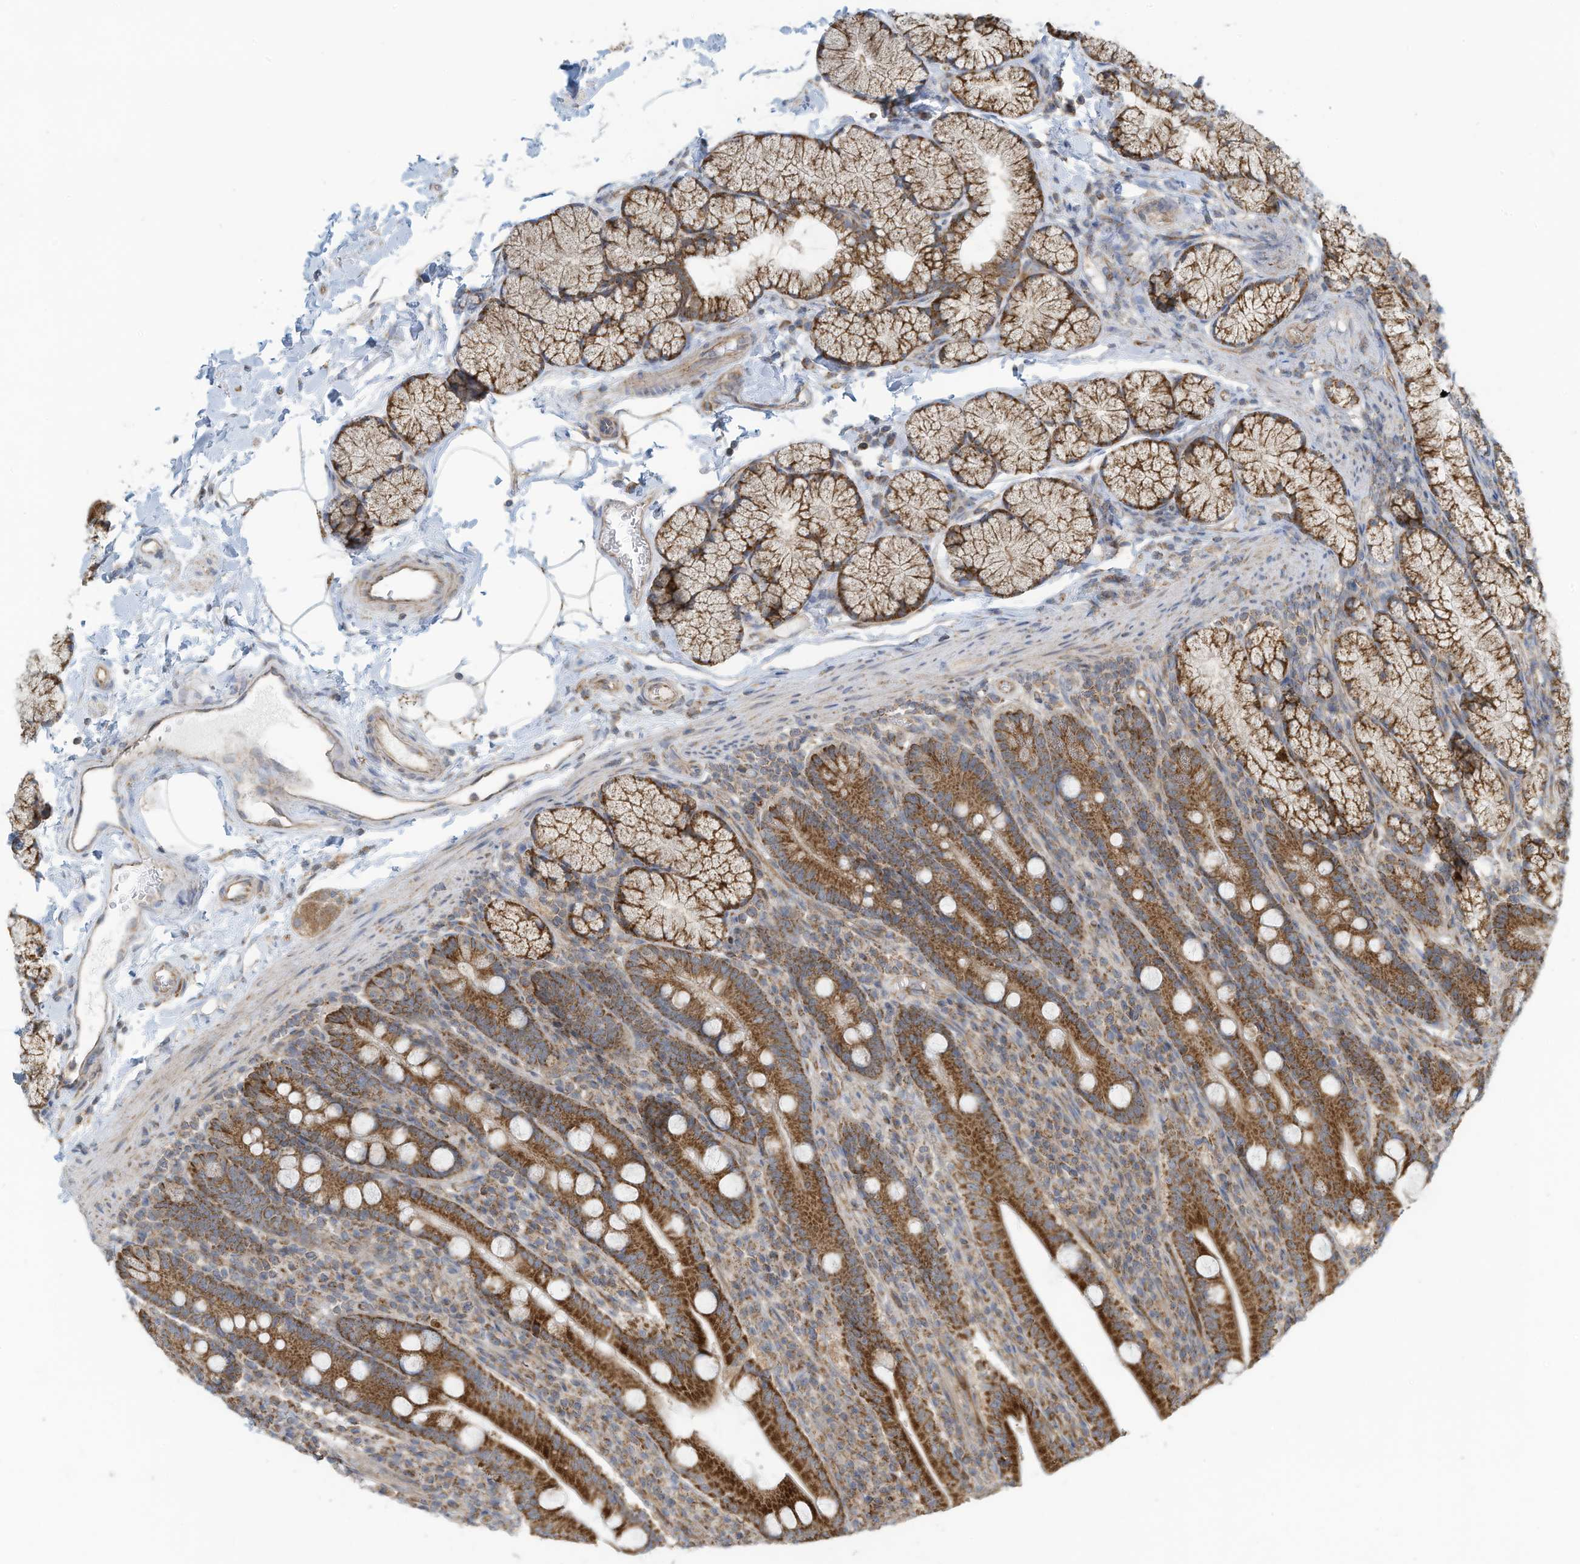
{"staining": {"intensity": "moderate", "quantity": ">75%", "location": "cytoplasmic/membranous"}, "tissue": "duodenum", "cell_type": "Glandular cells", "image_type": "normal", "snomed": [{"axis": "morphology", "description": "Normal tissue, NOS"}, {"axis": "topography", "description": "Duodenum"}], "caption": "Immunohistochemistry (IHC) micrograph of unremarkable duodenum: human duodenum stained using immunohistochemistry (IHC) shows medium levels of moderate protein expression localized specifically in the cytoplasmic/membranous of glandular cells, appearing as a cytoplasmic/membranous brown color.", "gene": "METTL6", "patient": {"sex": "male", "age": 35}}